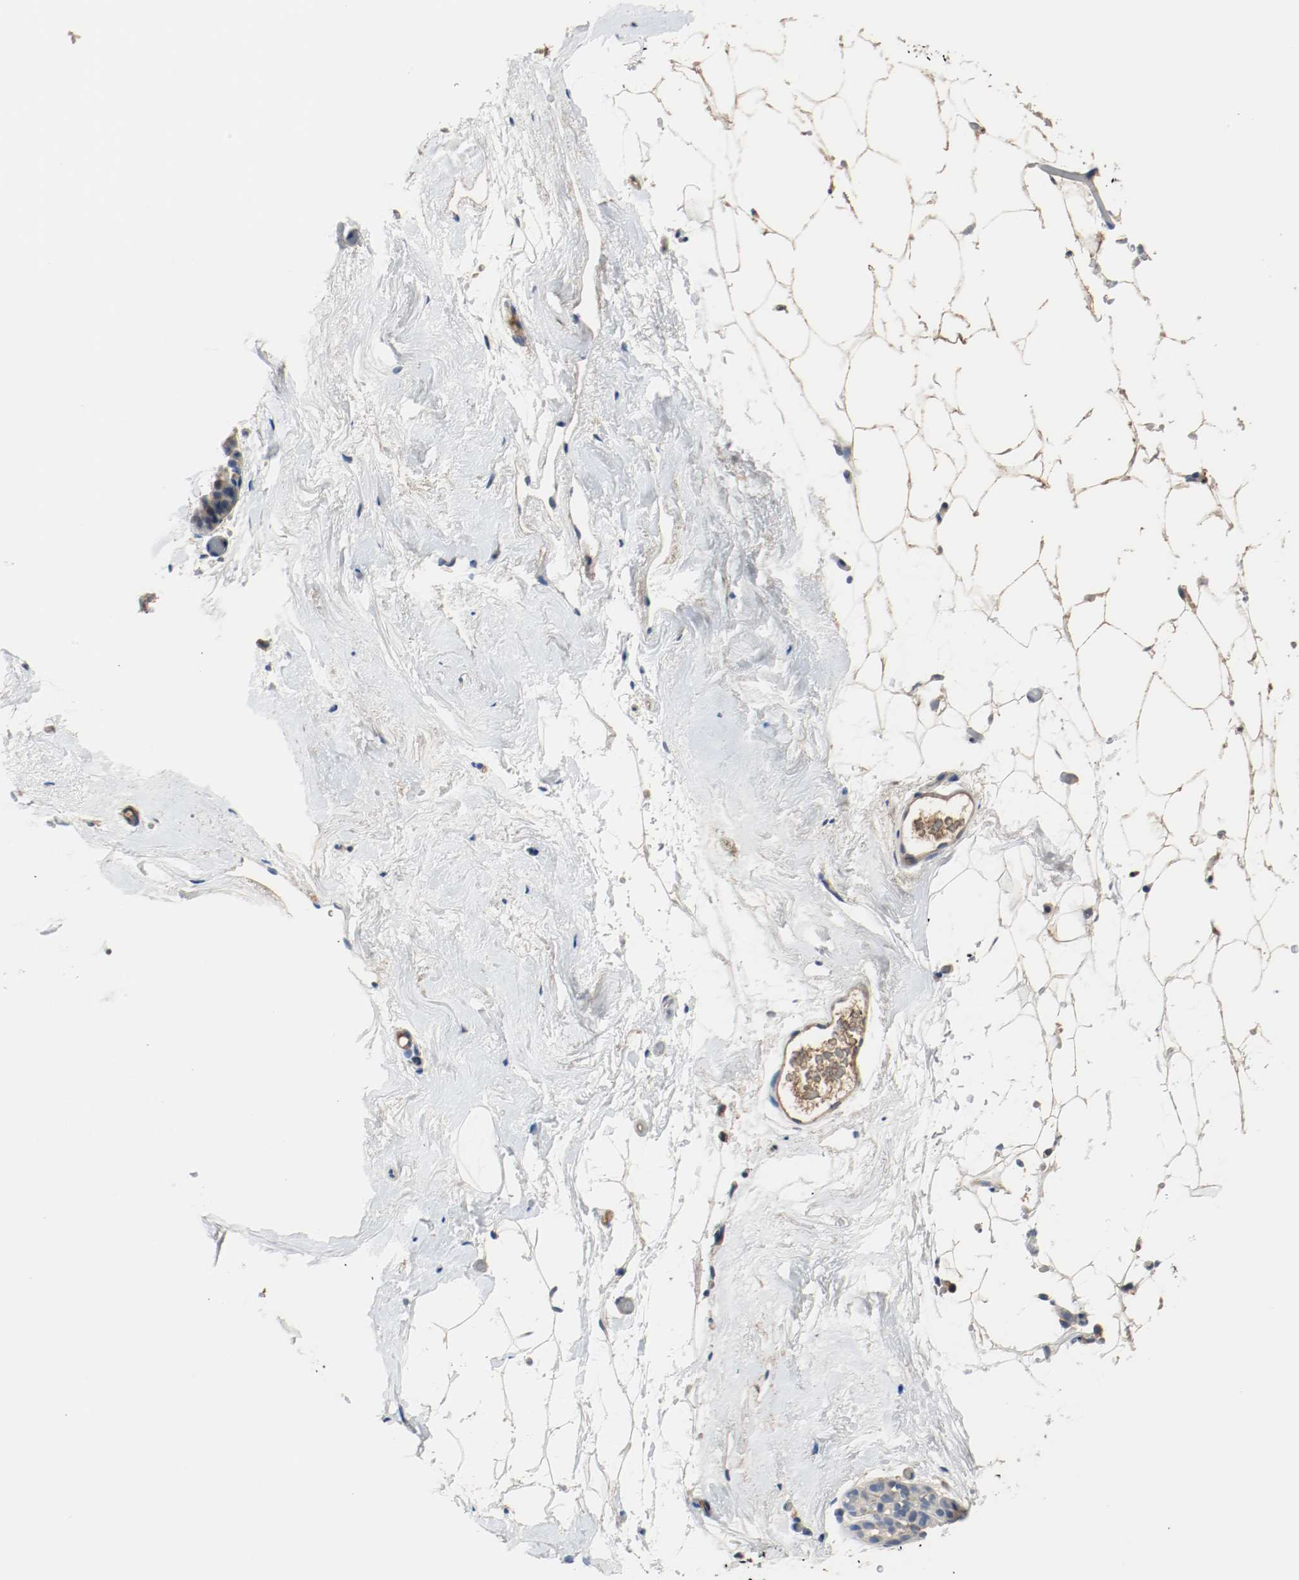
{"staining": {"intensity": "weak", "quantity": "25%-75%", "location": "cytoplasmic/membranous"}, "tissue": "breast", "cell_type": "Adipocytes", "image_type": "normal", "snomed": [{"axis": "morphology", "description": "Normal tissue, NOS"}, {"axis": "topography", "description": "Breast"}], "caption": "This is a micrograph of immunohistochemistry staining of benign breast, which shows weak positivity in the cytoplasmic/membranous of adipocytes.", "gene": "BLK", "patient": {"sex": "female", "age": 75}}